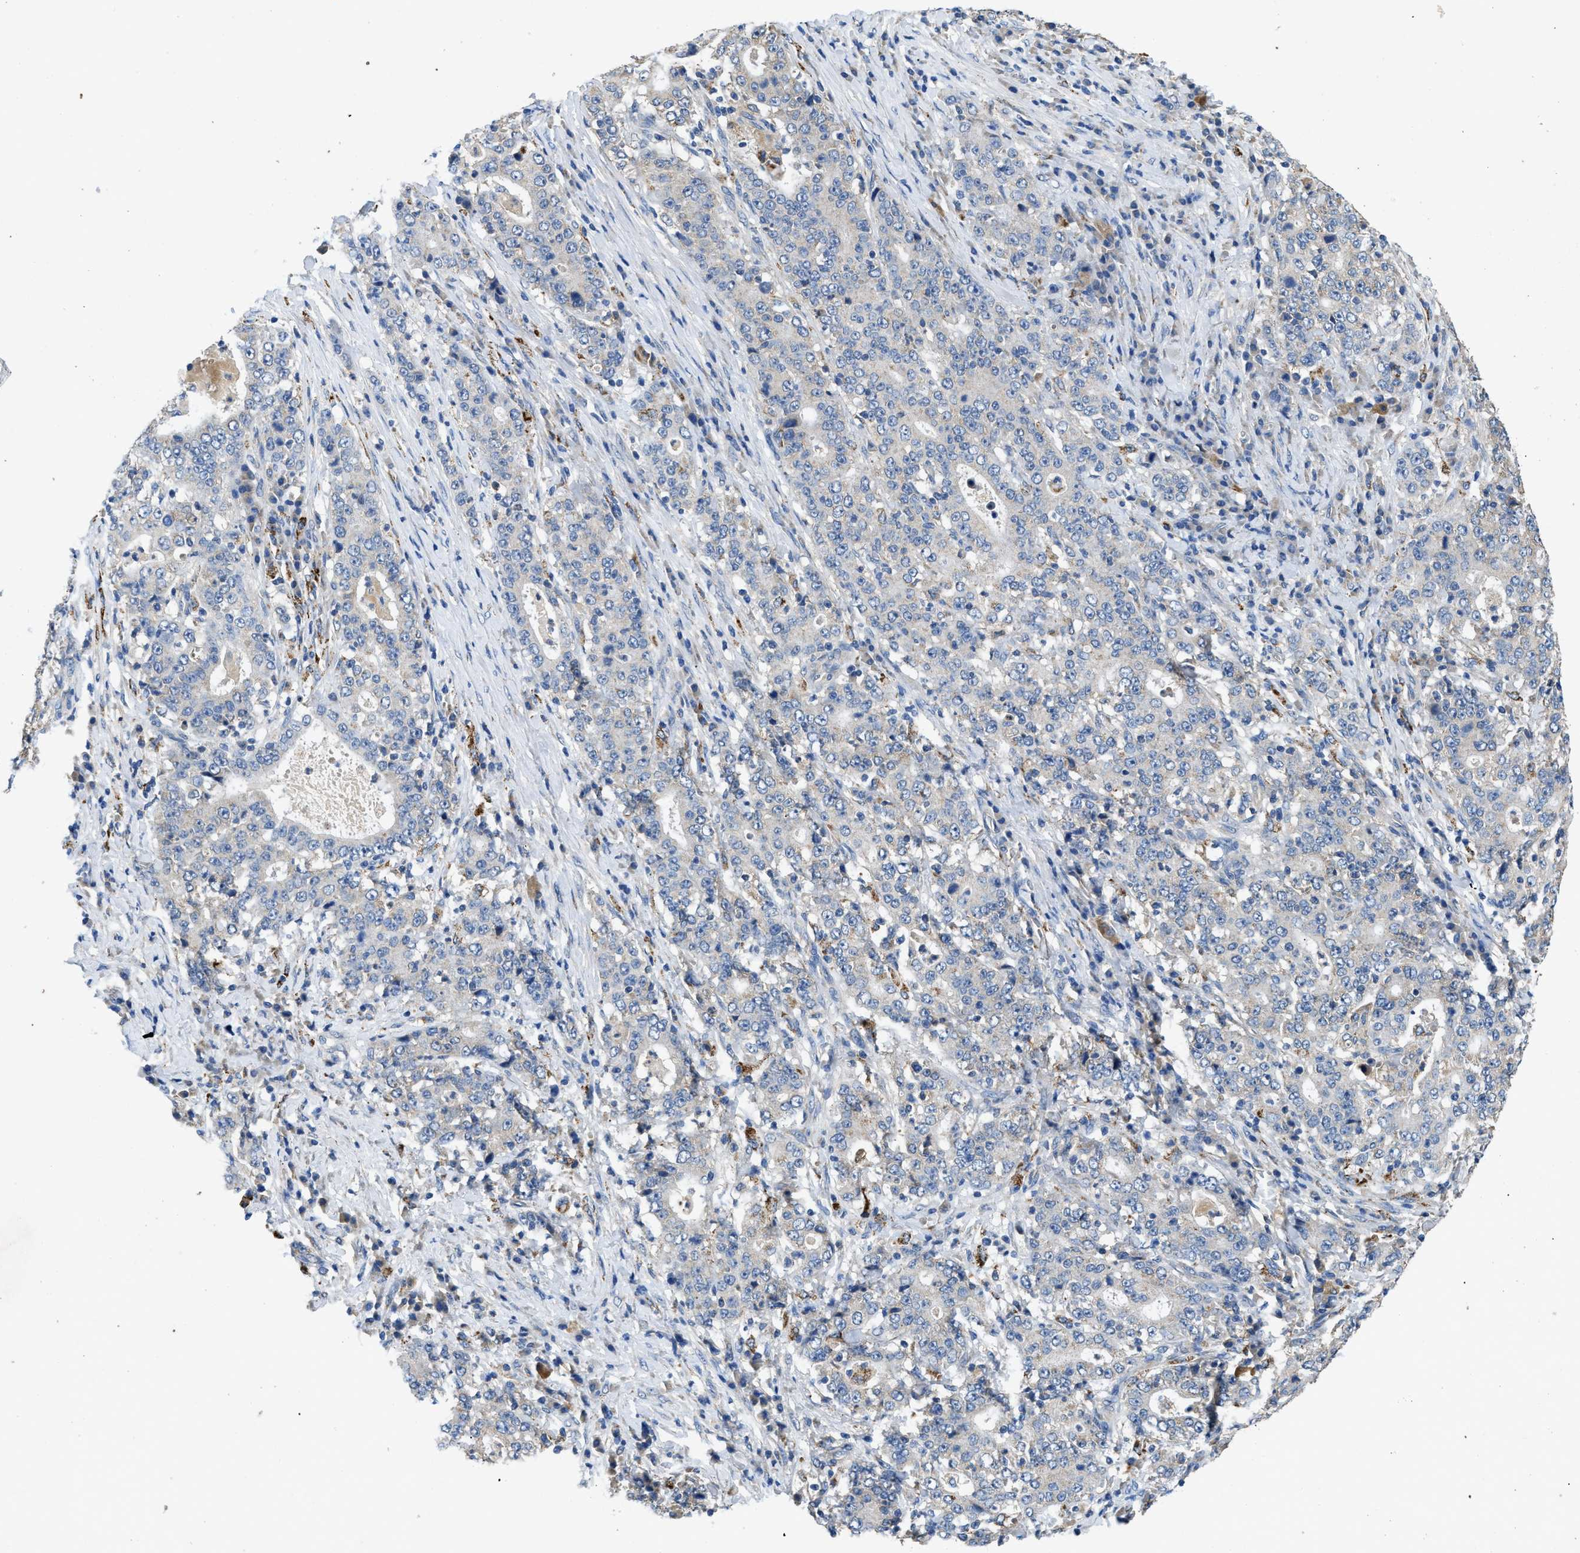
{"staining": {"intensity": "negative", "quantity": "none", "location": "none"}, "tissue": "stomach cancer", "cell_type": "Tumor cells", "image_type": "cancer", "snomed": [{"axis": "morphology", "description": "Normal tissue, NOS"}, {"axis": "morphology", "description": "Adenocarcinoma, NOS"}, {"axis": "topography", "description": "Stomach, upper"}, {"axis": "topography", "description": "Stomach"}], "caption": "Tumor cells show no significant staining in adenocarcinoma (stomach).", "gene": "CDK15", "patient": {"sex": "male", "age": 59}}